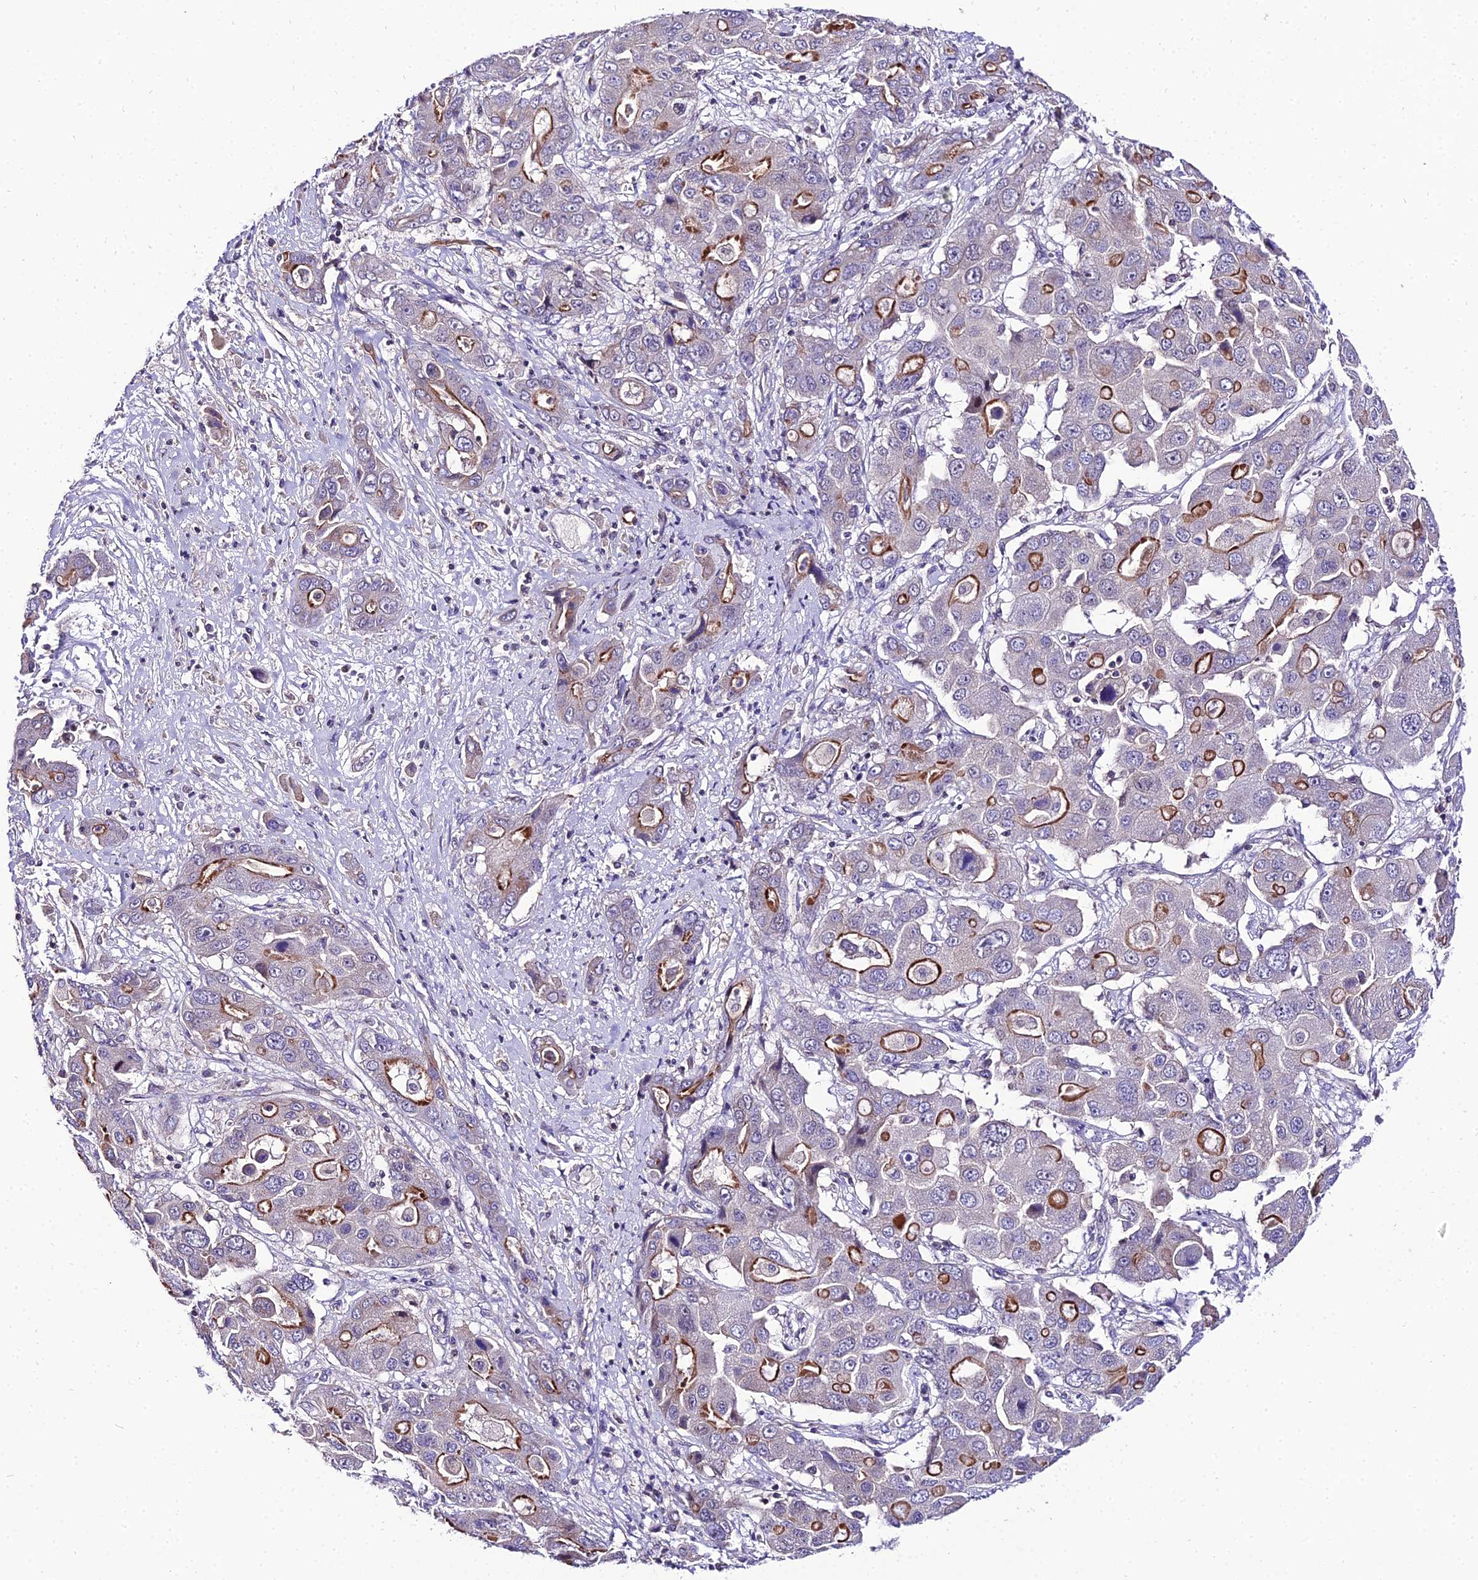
{"staining": {"intensity": "strong", "quantity": "<25%", "location": "cytoplasmic/membranous"}, "tissue": "liver cancer", "cell_type": "Tumor cells", "image_type": "cancer", "snomed": [{"axis": "morphology", "description": "Cholangiocarcinoma"}, {"axis": "topography", "description": "Liver"}], "caption": "Protein staining of liver cancer tissue displays strong cytoplasmic/membranous expression in about <25% of tumor cells.", "gene": "SHQ1", "patient": {"sex": "male", "age": 67}}